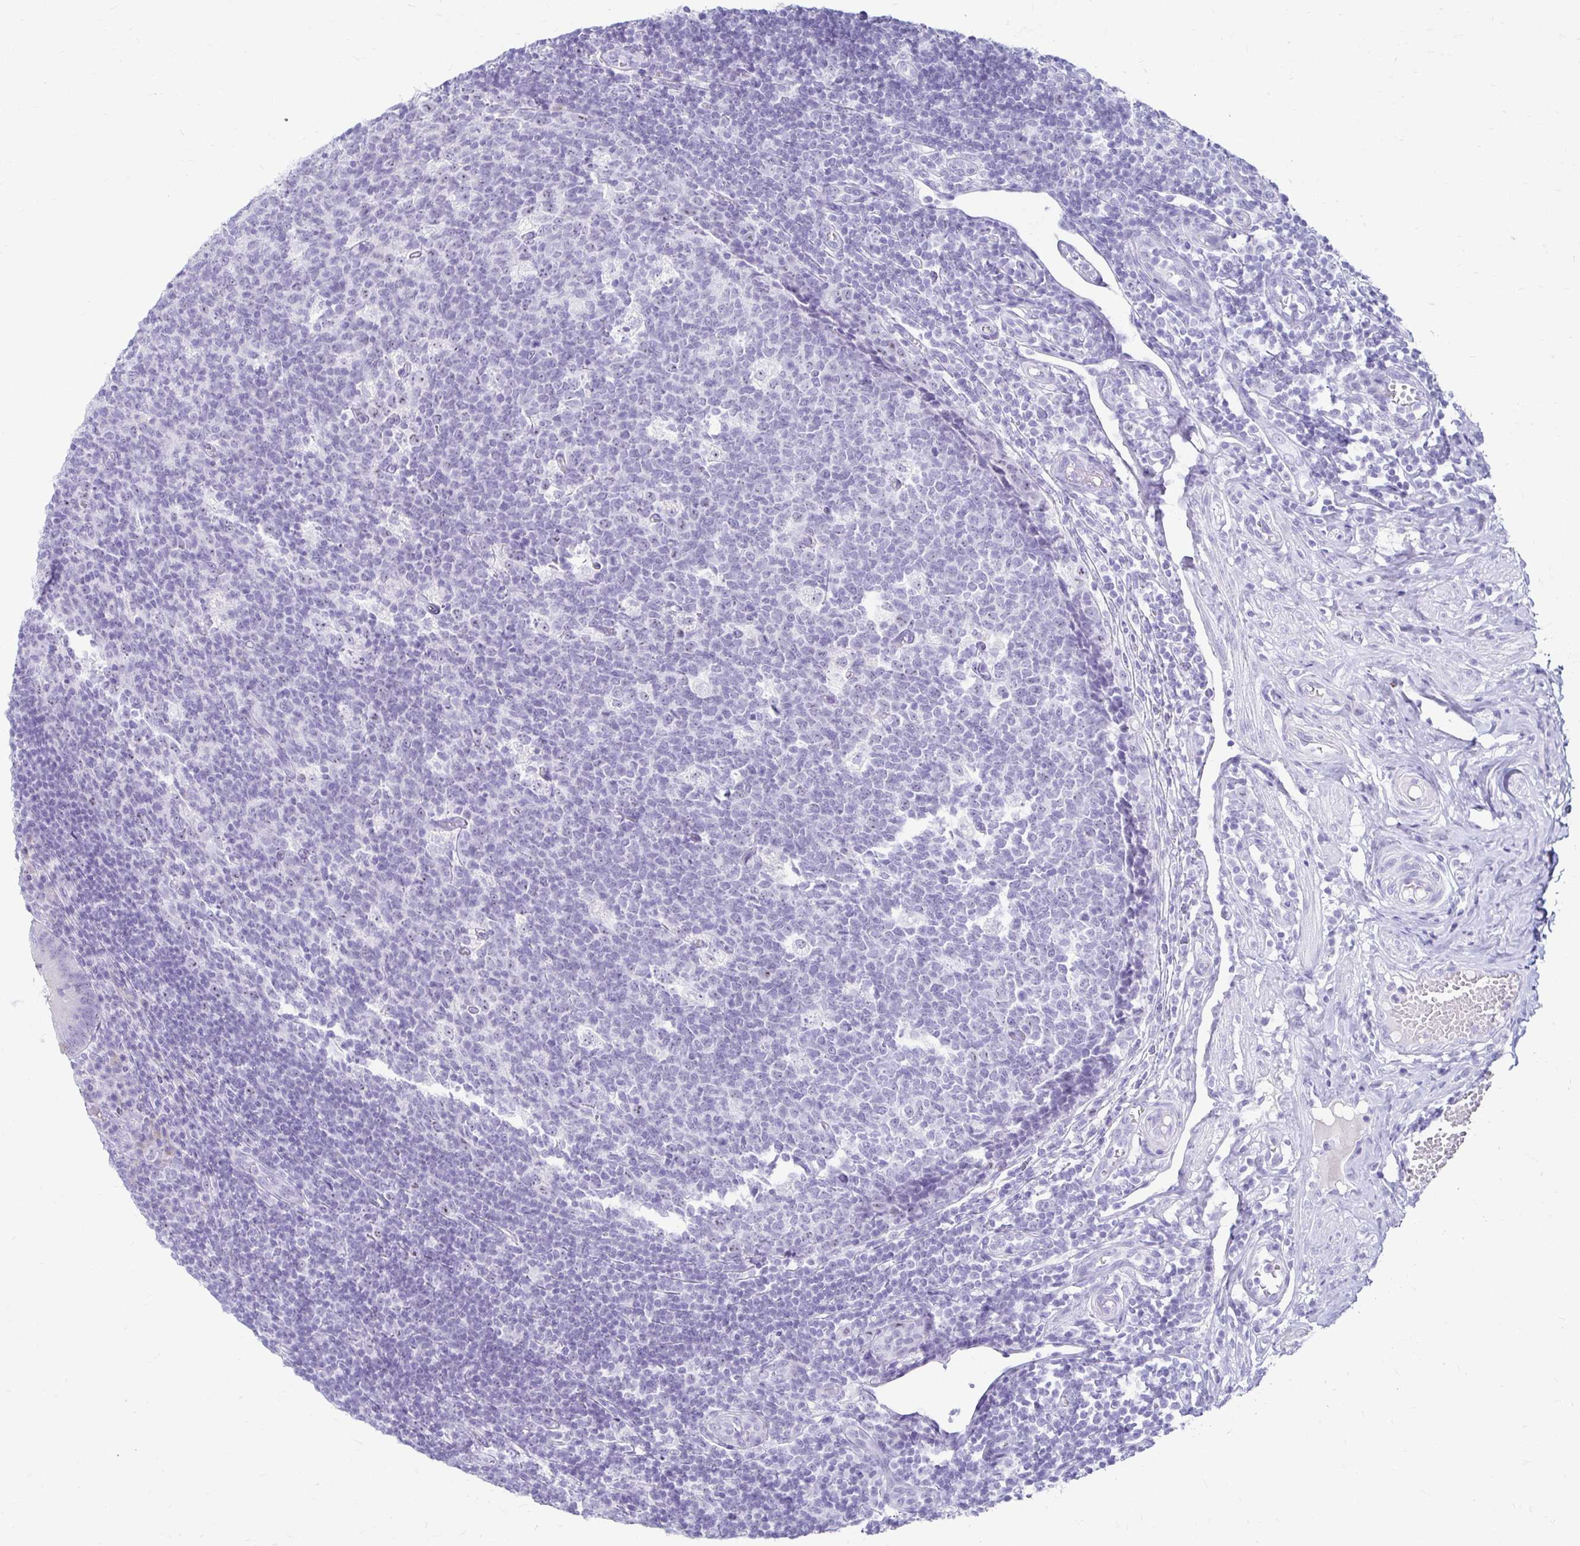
{"staining": {"intensity": "negative", "quantity": "none", "location": "none"}, "tissue": "appendix", "cell_type": "Glandular cells", "image_type": "normal", "snomed": [{"axis": "morphology", "description": "Normal tissue, NOS"}, {"axis": "topography", "description": "Appendix"}], "caption": "Immunohistochemical staining of normal human appendix shows no significant expression in glandular cells. (DAB immunohistochemistry, high magnification).", "gene": "CST6", "patient": {"sex": "male", "age": 18}}